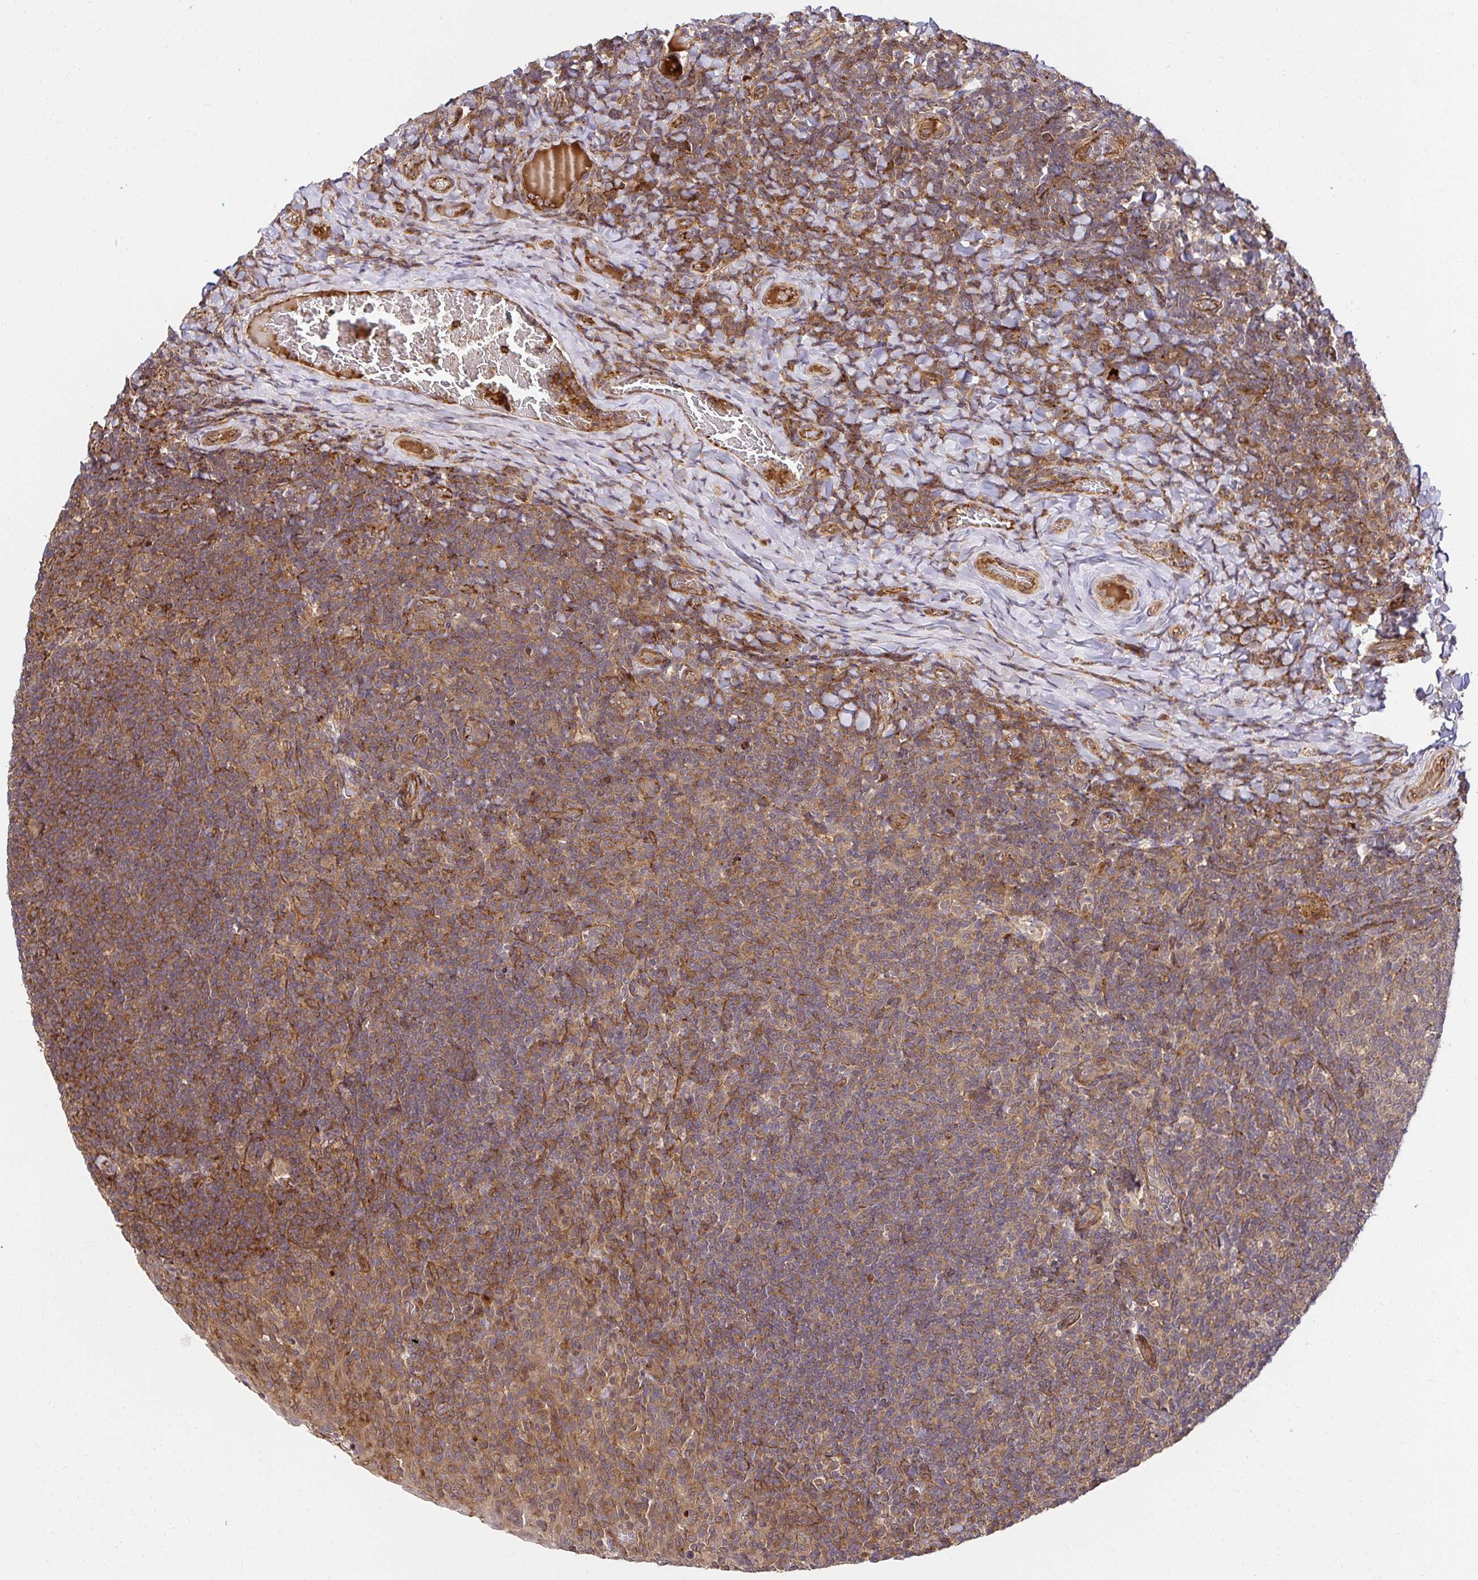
{"staining": {"intensity": "weak", "quantity": "25%-75%", "location": "cytoplasmic/membranous"}, "tissue": "tonsil", "cell_type": "Germinal center cells", "image_type": "normal", "snomed": [{"axis": "morphology", "description": "Normal tissue, NOS"}, {"axis": "topography", "description": "Tonsil"}], "caption": "Tonsil stained for a protein reveals weak cytoplasmic/membranous positivity in germinal center cells. (Brightfield microscopy of DAB IHC at high magnification).", "gene": "PSMA4", "patient": {"sex": "female", "age": 10}}